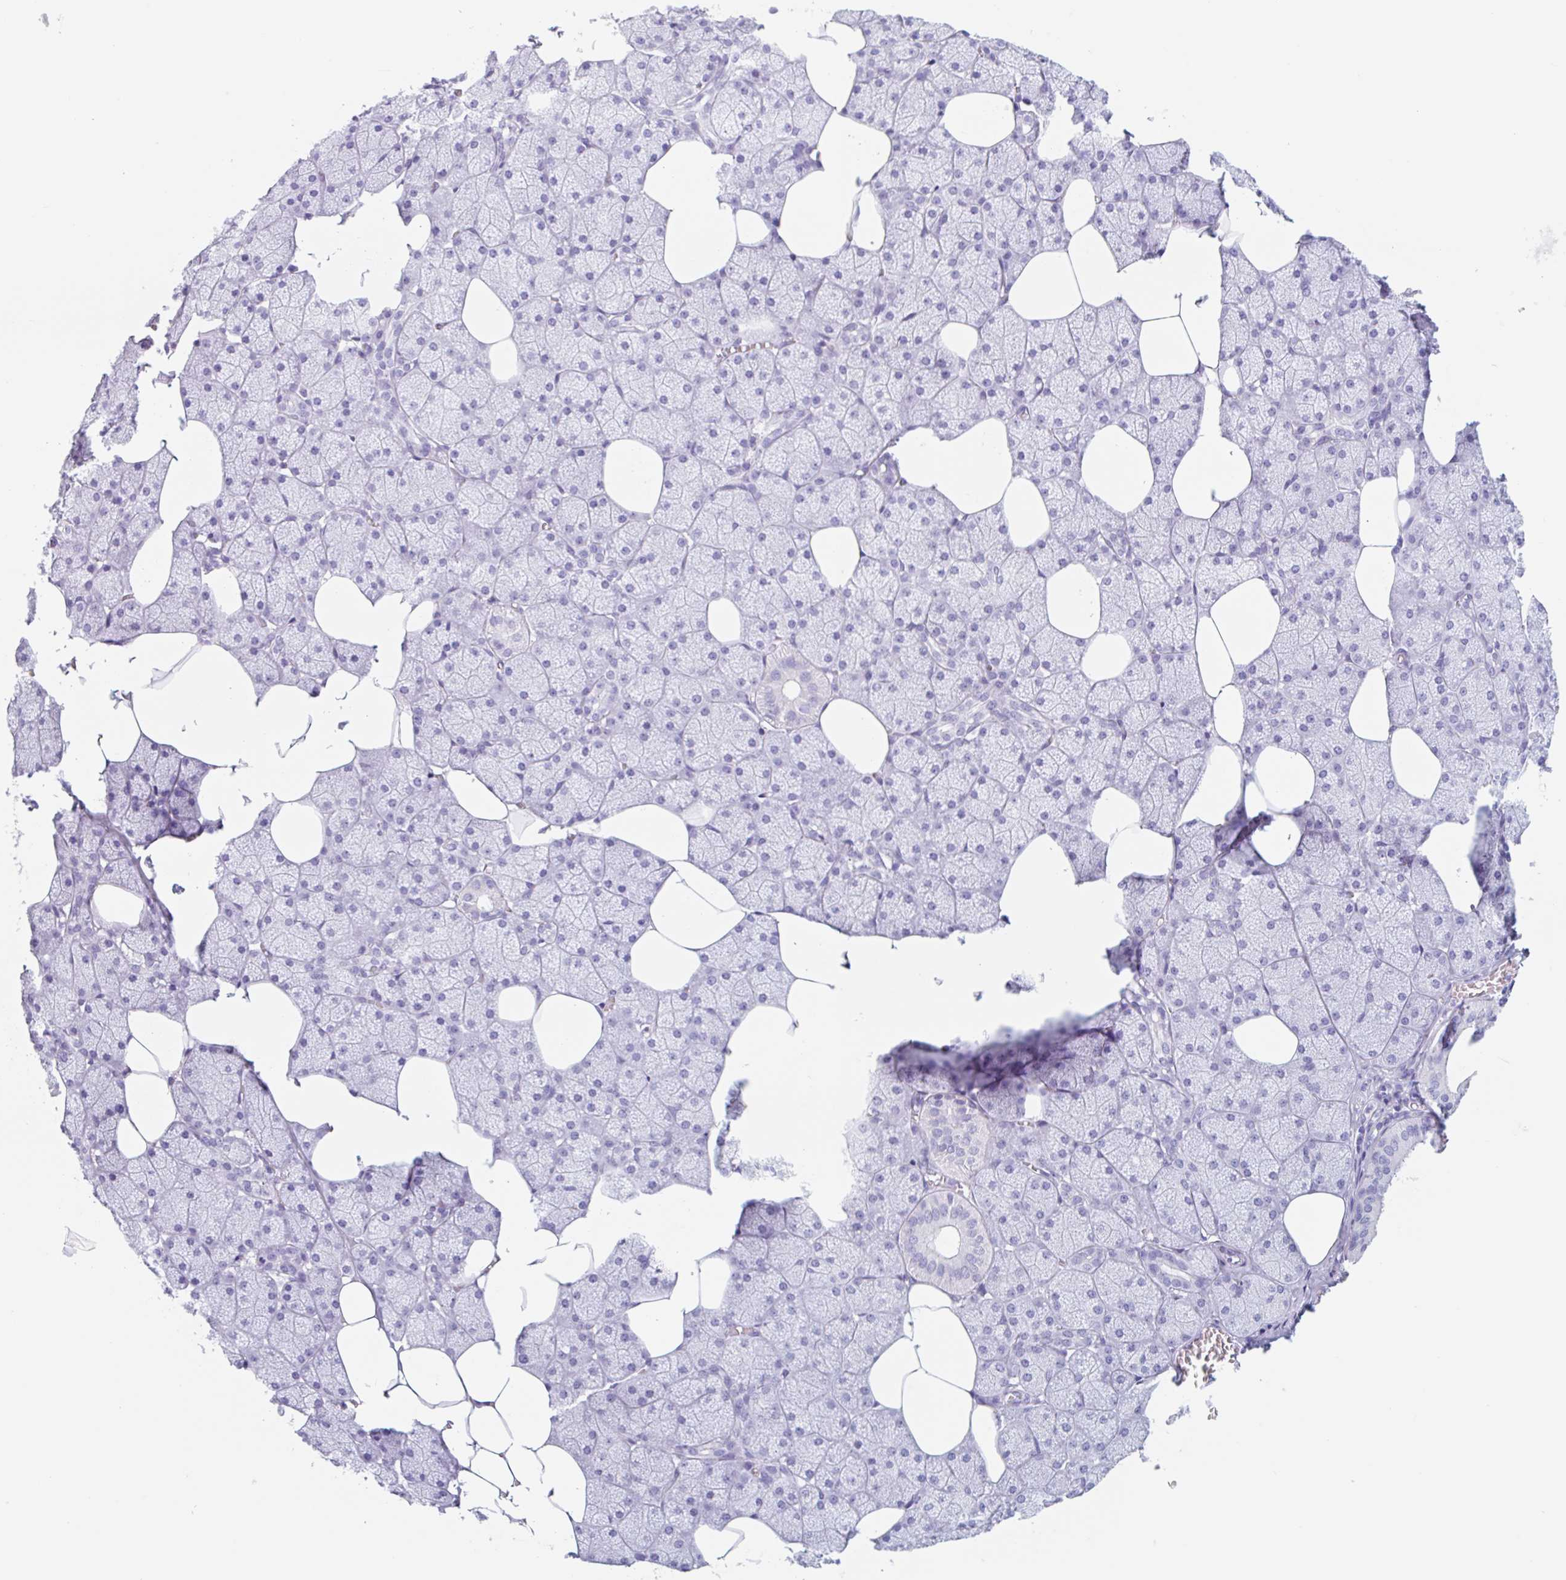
{"staining": {"intensity": "negative", "quantity": "none", "location": "none"}, "tissue": "salivary gland", "cell_type": "Glandular cells", "image_type": "normal", "snomed": [{"axis": "morphology", "description": "Normal tissue, NOS"}, {"axis": "topography", "description": "Salivary gland"}, {"axis": "topography", "description": "Peripheral nerve tissue"}], "caption": "Immunohistochemistry (IHC) micrograph of normal human salivary gland stained for a protein (brown), which shows no expression in glandular cells. Nuclei are stained in blue.", "gene": "EMC4", "patient": {"sex": "male", "age": 38}}